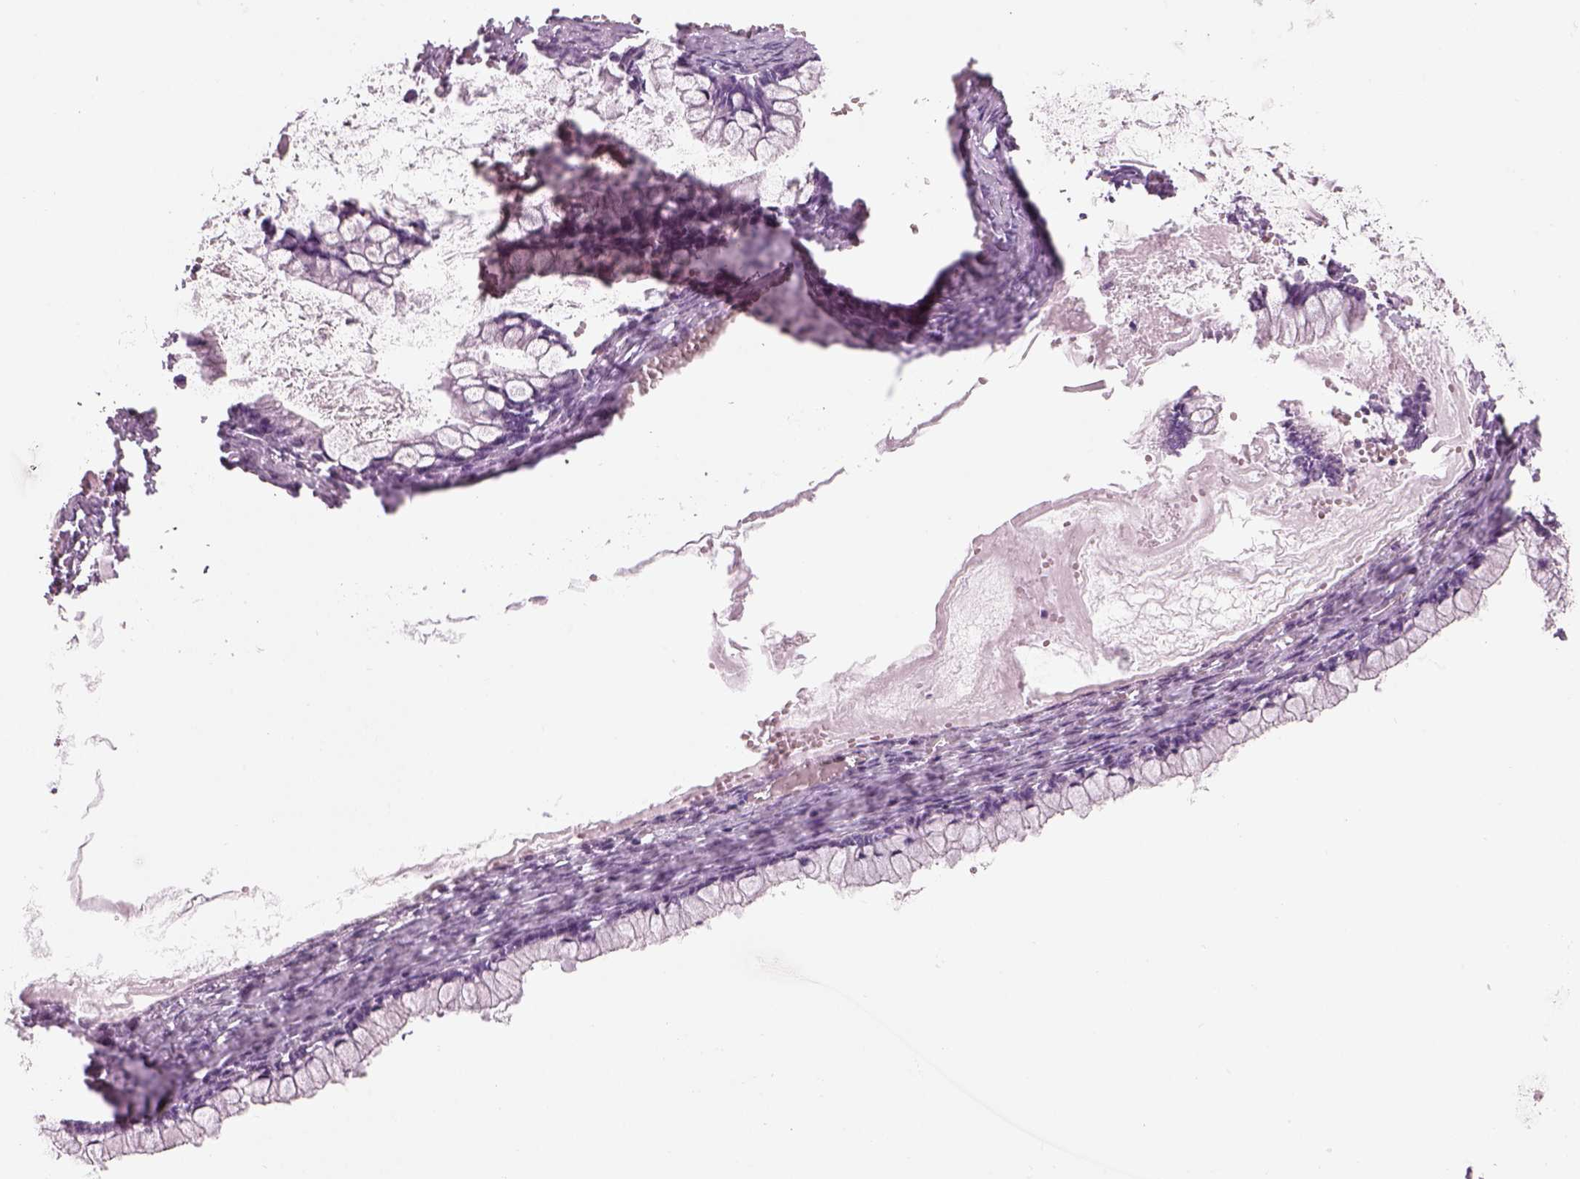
{"staining": {"intensity": "negative", "quantity": "none", "location": "none"}, "tissue": "ovarian cancer", "cell_type": "Tumor cells", "image_type": "cancer", "snomed": [{"axis": "morphology", "description": "Cystadenocarcinoma, mucinous, NOS"}, {"axis": "topography", "description": "Ovary"}], "caption": "Immunohistochemistry (IHC) of ovarian cancer (mucinous cystadenocarcinoma) demonstrates no staining in tumor cells.", "gene": "PABPC1L2B", "patient": {"sex": "female", "age": 67}}